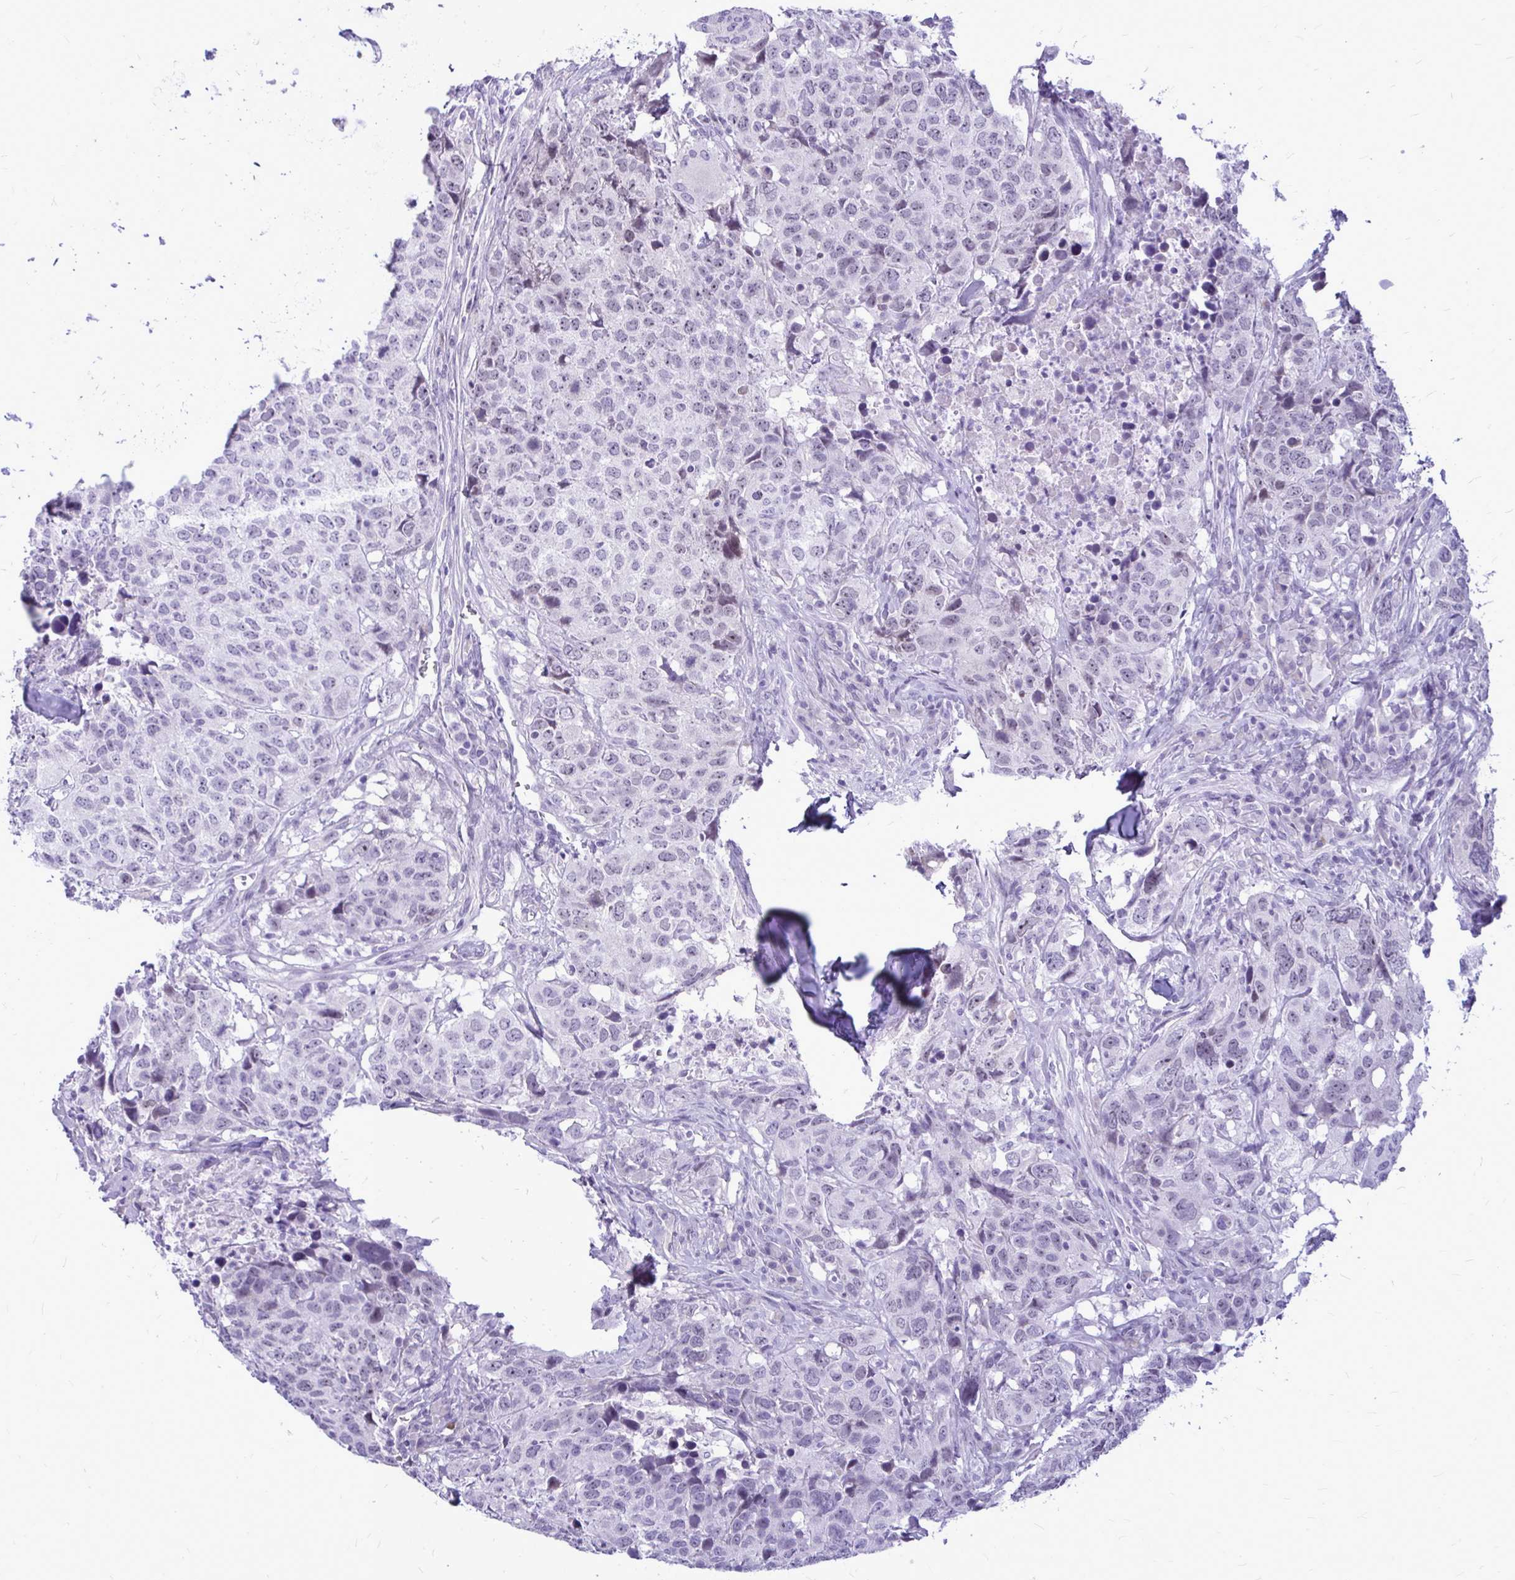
{"staining": {"intensity": "weak", "quantity": "<25%", "location": "nuclear"}, "tissue": "head and neck cancer", "cell_type": "Tumor cells", "image_type": "cancer", "snomed": [{"axis": "morphology", "description": "Normal tissue, NOS"}, {"axis": "morphology", "description": "Squamous cell carcinoma, NOS"}, {"axis": "topography", "description": "Skeletal muscle"}, {"axis": "topography", "description": "Vascular tissue"}, {"axis": "topography", "description": "Peripheral nerve tissue"}, {"axis": "topography", "description": "Head-Neck"}], "caption": "Head and neck cancer (squamous cell carcinoma) stained for a protein using immunohistochemistry displays no staining tumor cells.", "gene": "ZSCAN25", "patient": {"sex": "male", "age": 66}}